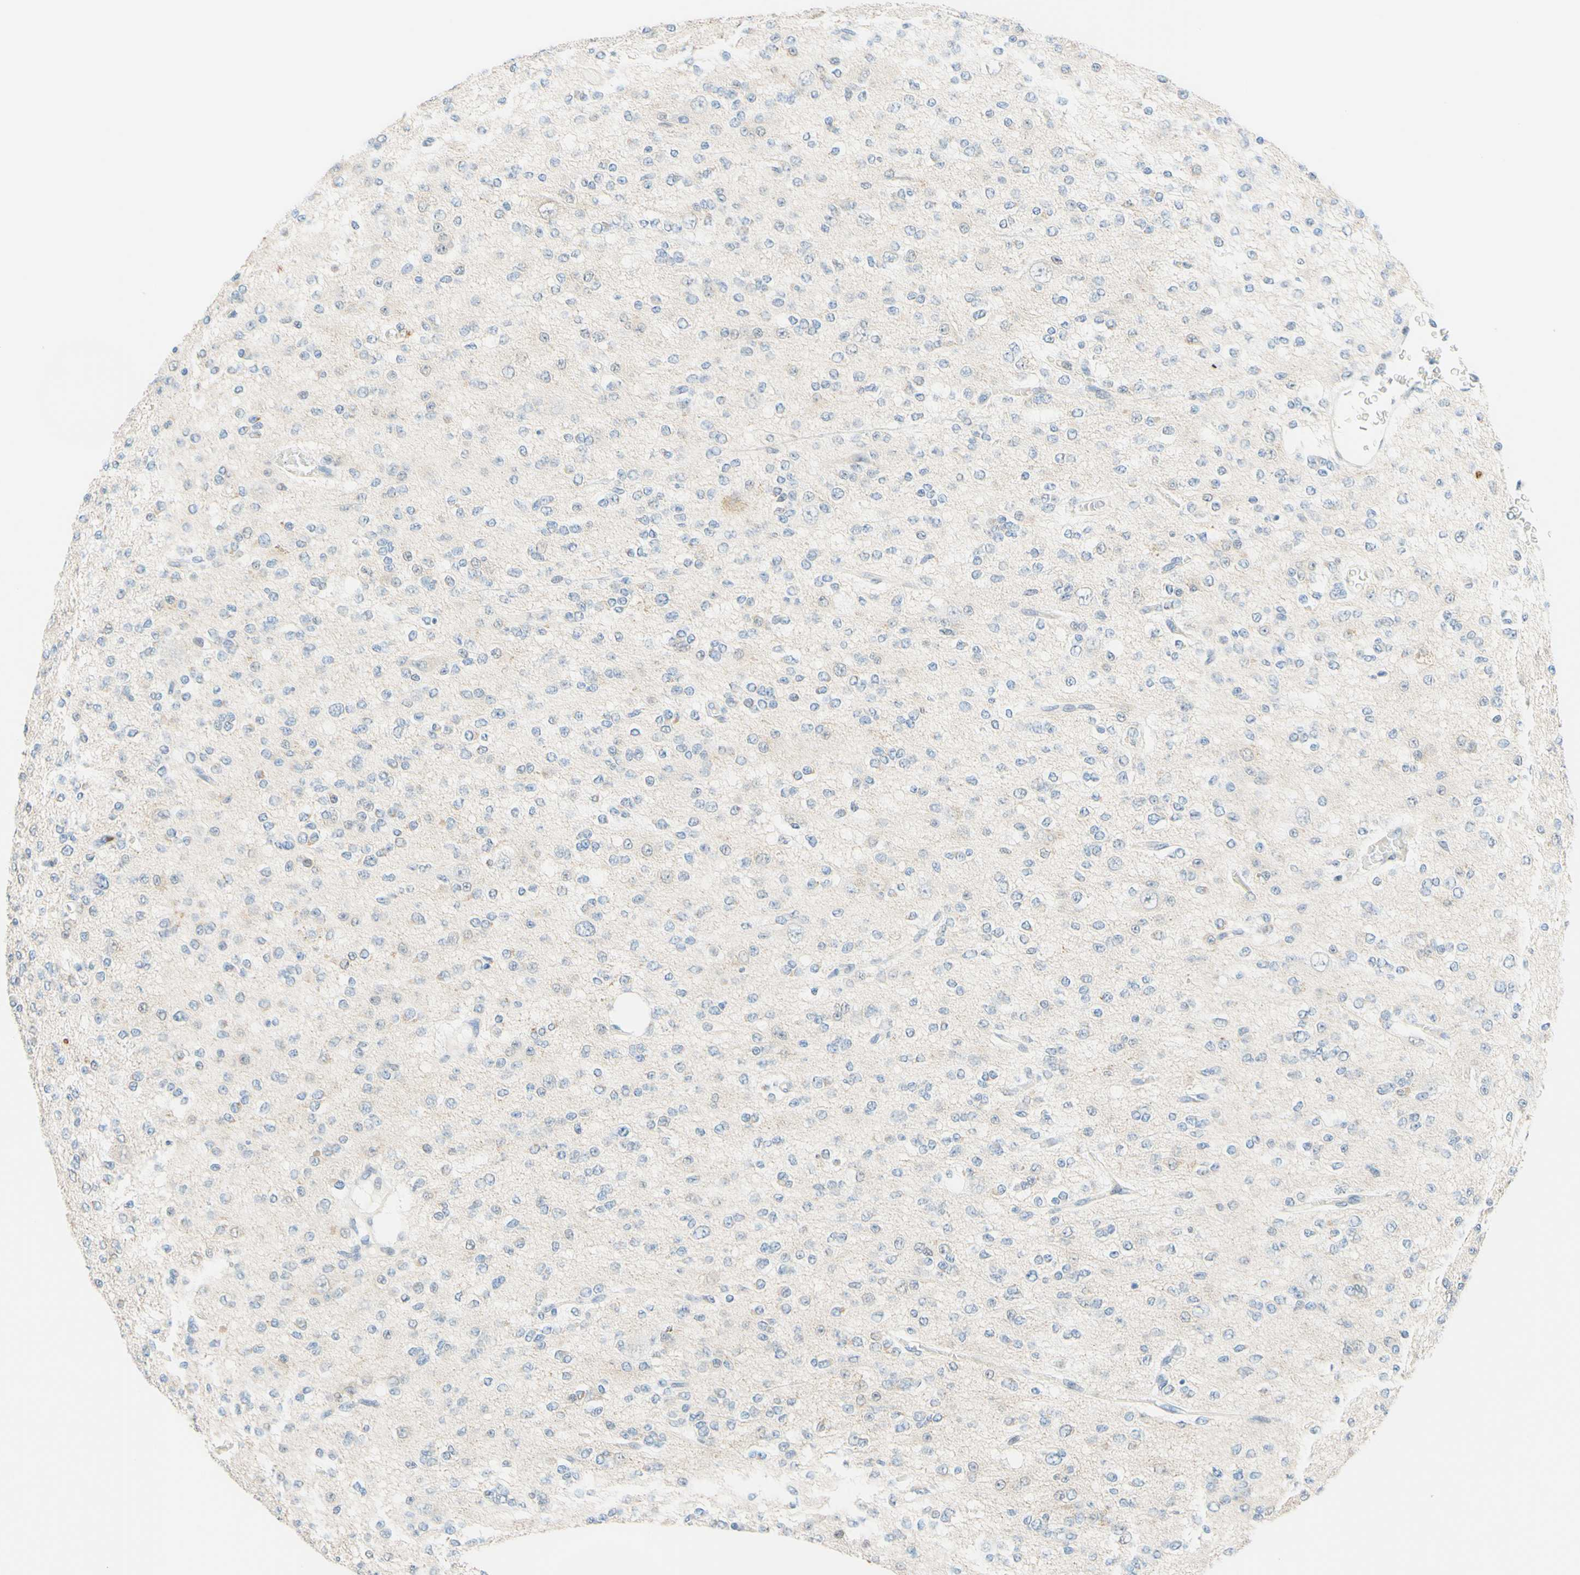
{"staining": {"intensity": "negative", "quantity": "none", "location": "none"}, "tissue": "glioma", "cell_type": "Tumor cells", "image_type": "cancer", "snomed": [{"axis": "morphology", "description": "Glioma, malignant, Low grade"}, {"axis": "topography", "description": "Brain"}], "caption": "A high-resolution histopathology image shows immunohistochemistry (IHC) staining of glioma, which demonstrates no significant positivity in tumor cells. (DAB IHC with hematoxylin counter stain).", "gene": "TREM2", "patient": {"sex": "male", "age": 38}}